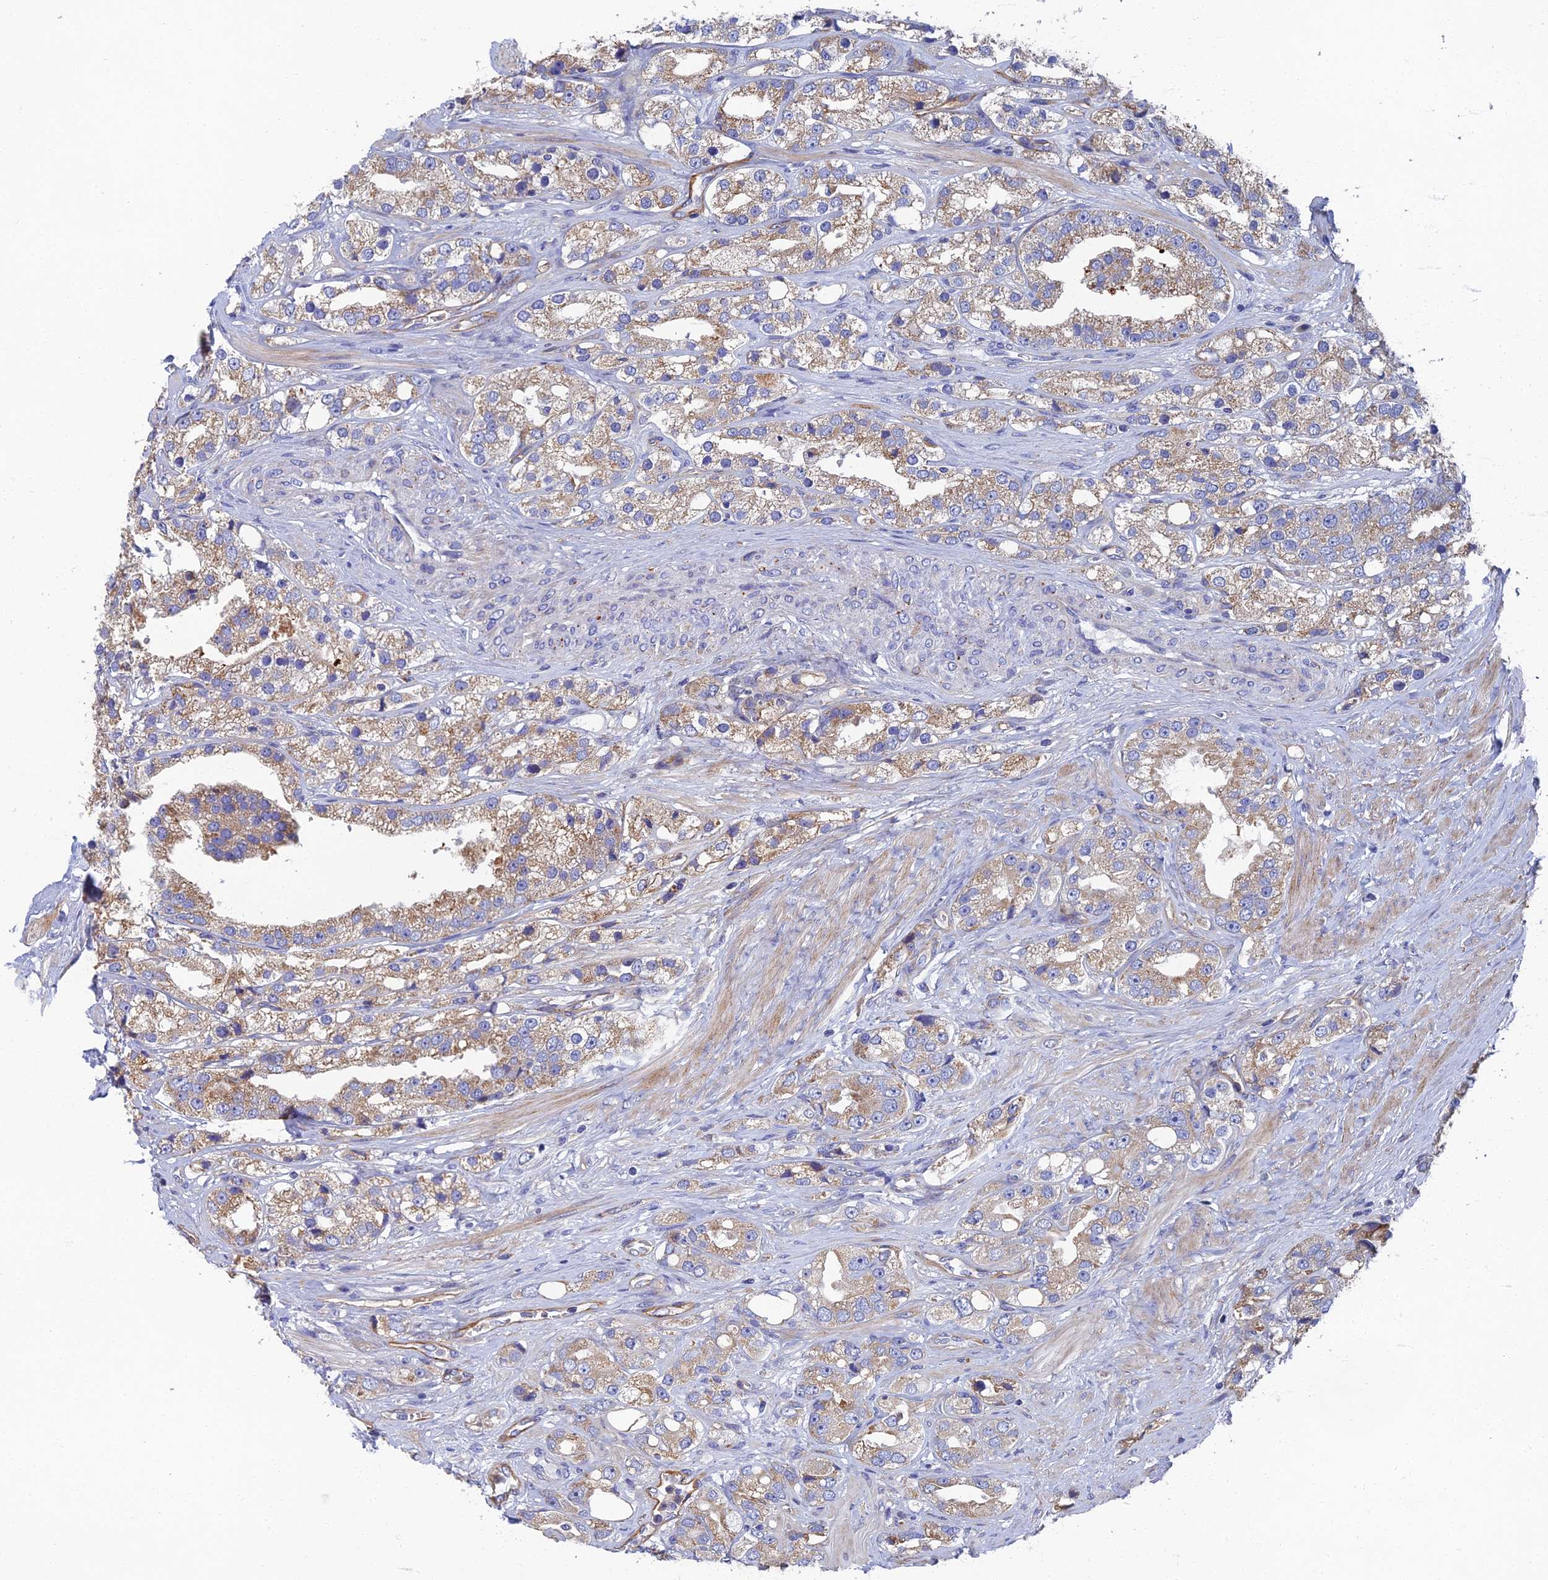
{"staining": {"intensity": "weak", "quantity": "25%-75%", "location": "cytoplasmic/membranous"}, "tissue": "prostate cancer", "cell_type": "Tumor cells", "image_type": "cancer", "snomed": [{"axis": "morphology", "description": "Adenocarcinoma, NOS"}, {"axis": "topography", "description": "Prostate"}], "caption": "DAB immunohistochemical staining of prostate cancer exhibits weak cytoplasmic/membranous protein staining in approximately 25%-75% of tumor cells.", "gene": "RNASEK", "patient": {"sex": "male", "age": 79}}